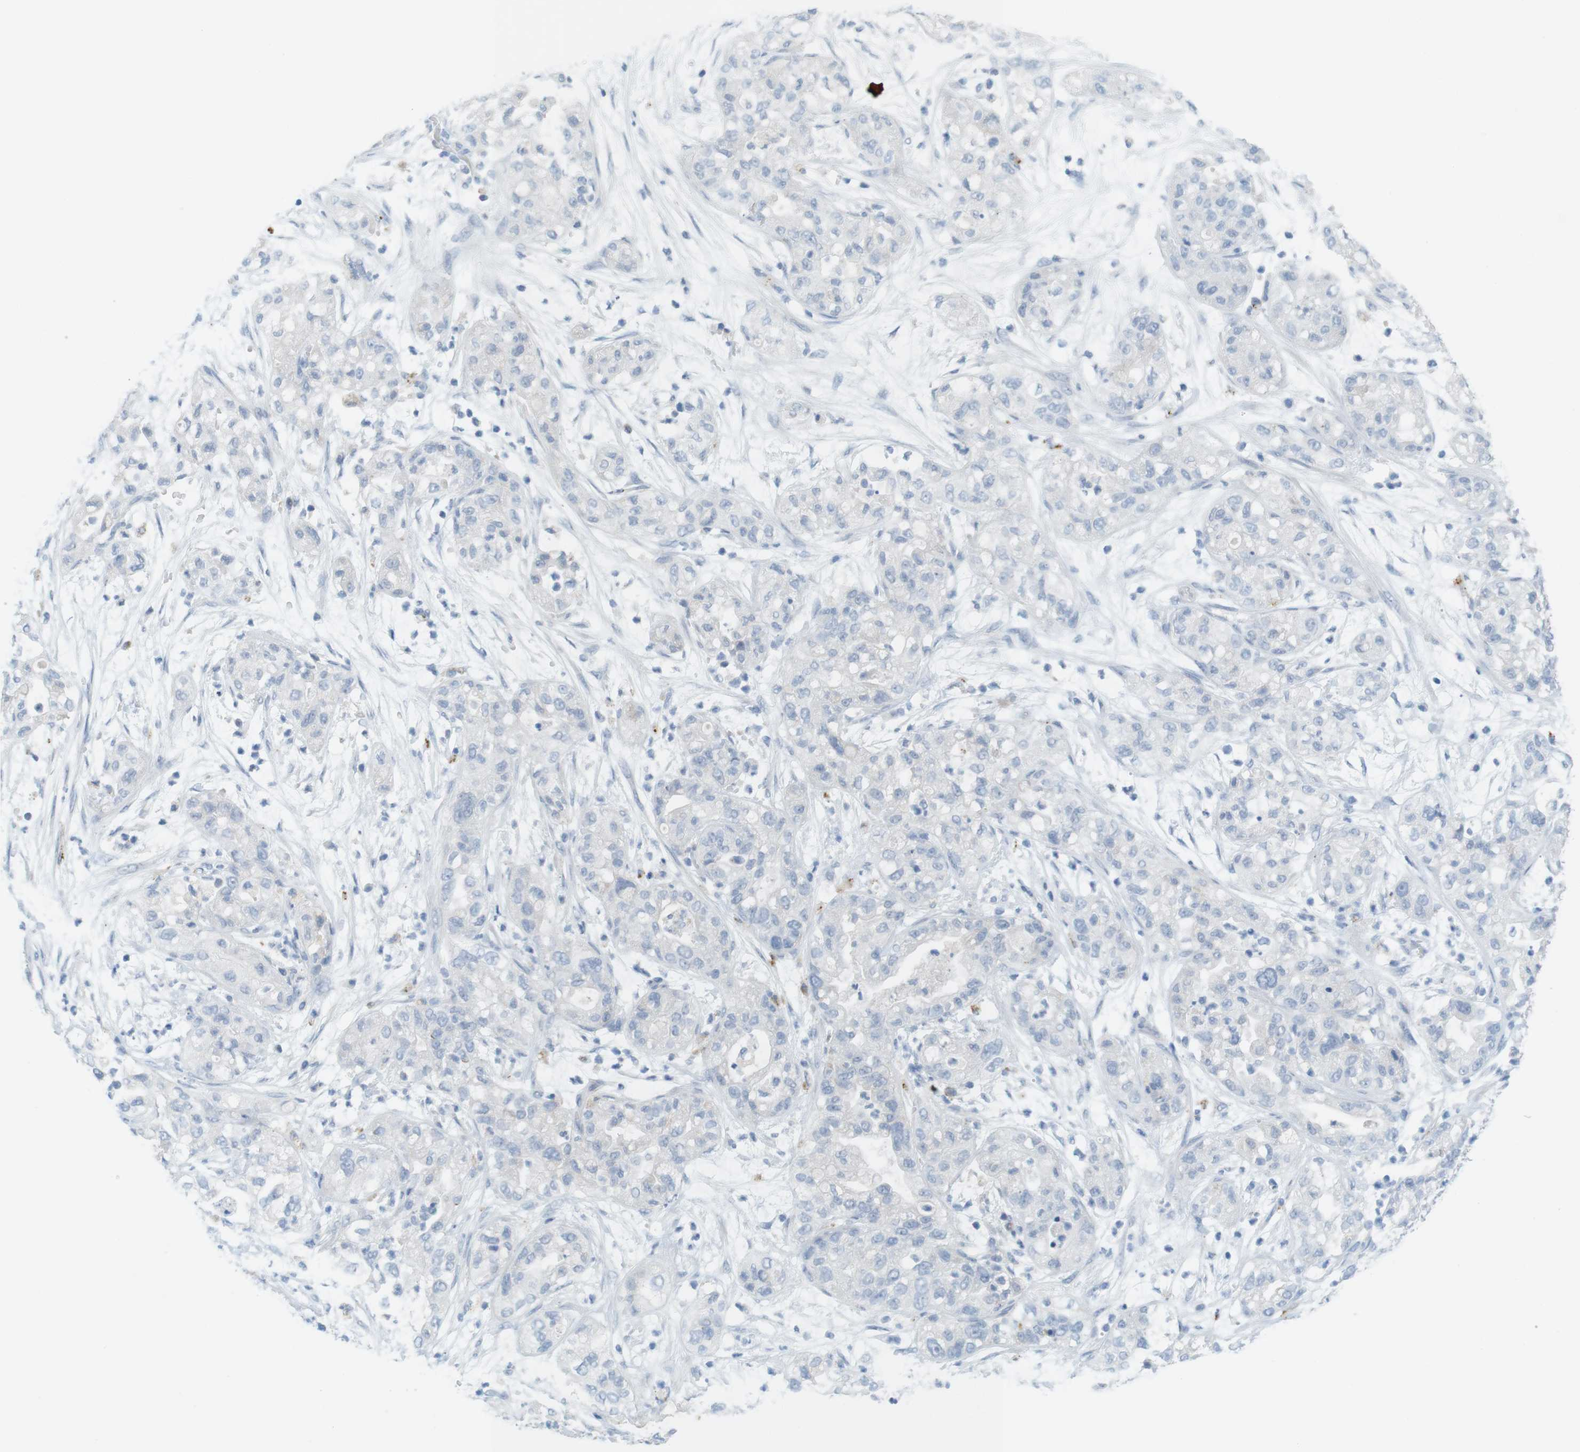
{"staining": {"intensity": "negative", "quantity": "none", "location": "none"}, "tissue": "pancreatic cancer", "cell_type": "Tumor cells", "image_type": "cancer", "snomed": [{"axis": "morphology", "description": "Adenocarcinoma, NOS"}, {"axis": "topography", "description": "Pancreas"}], "caption": "High magnification brightfield microscopy of adenocarcinoma (pancreatic) stained with DAB (brown) and counterstained with hematoxylin (blue): tumor cells show no significant staining.", "gene": "YIPF1", "patient": {"sex": "female", "age": 78}}